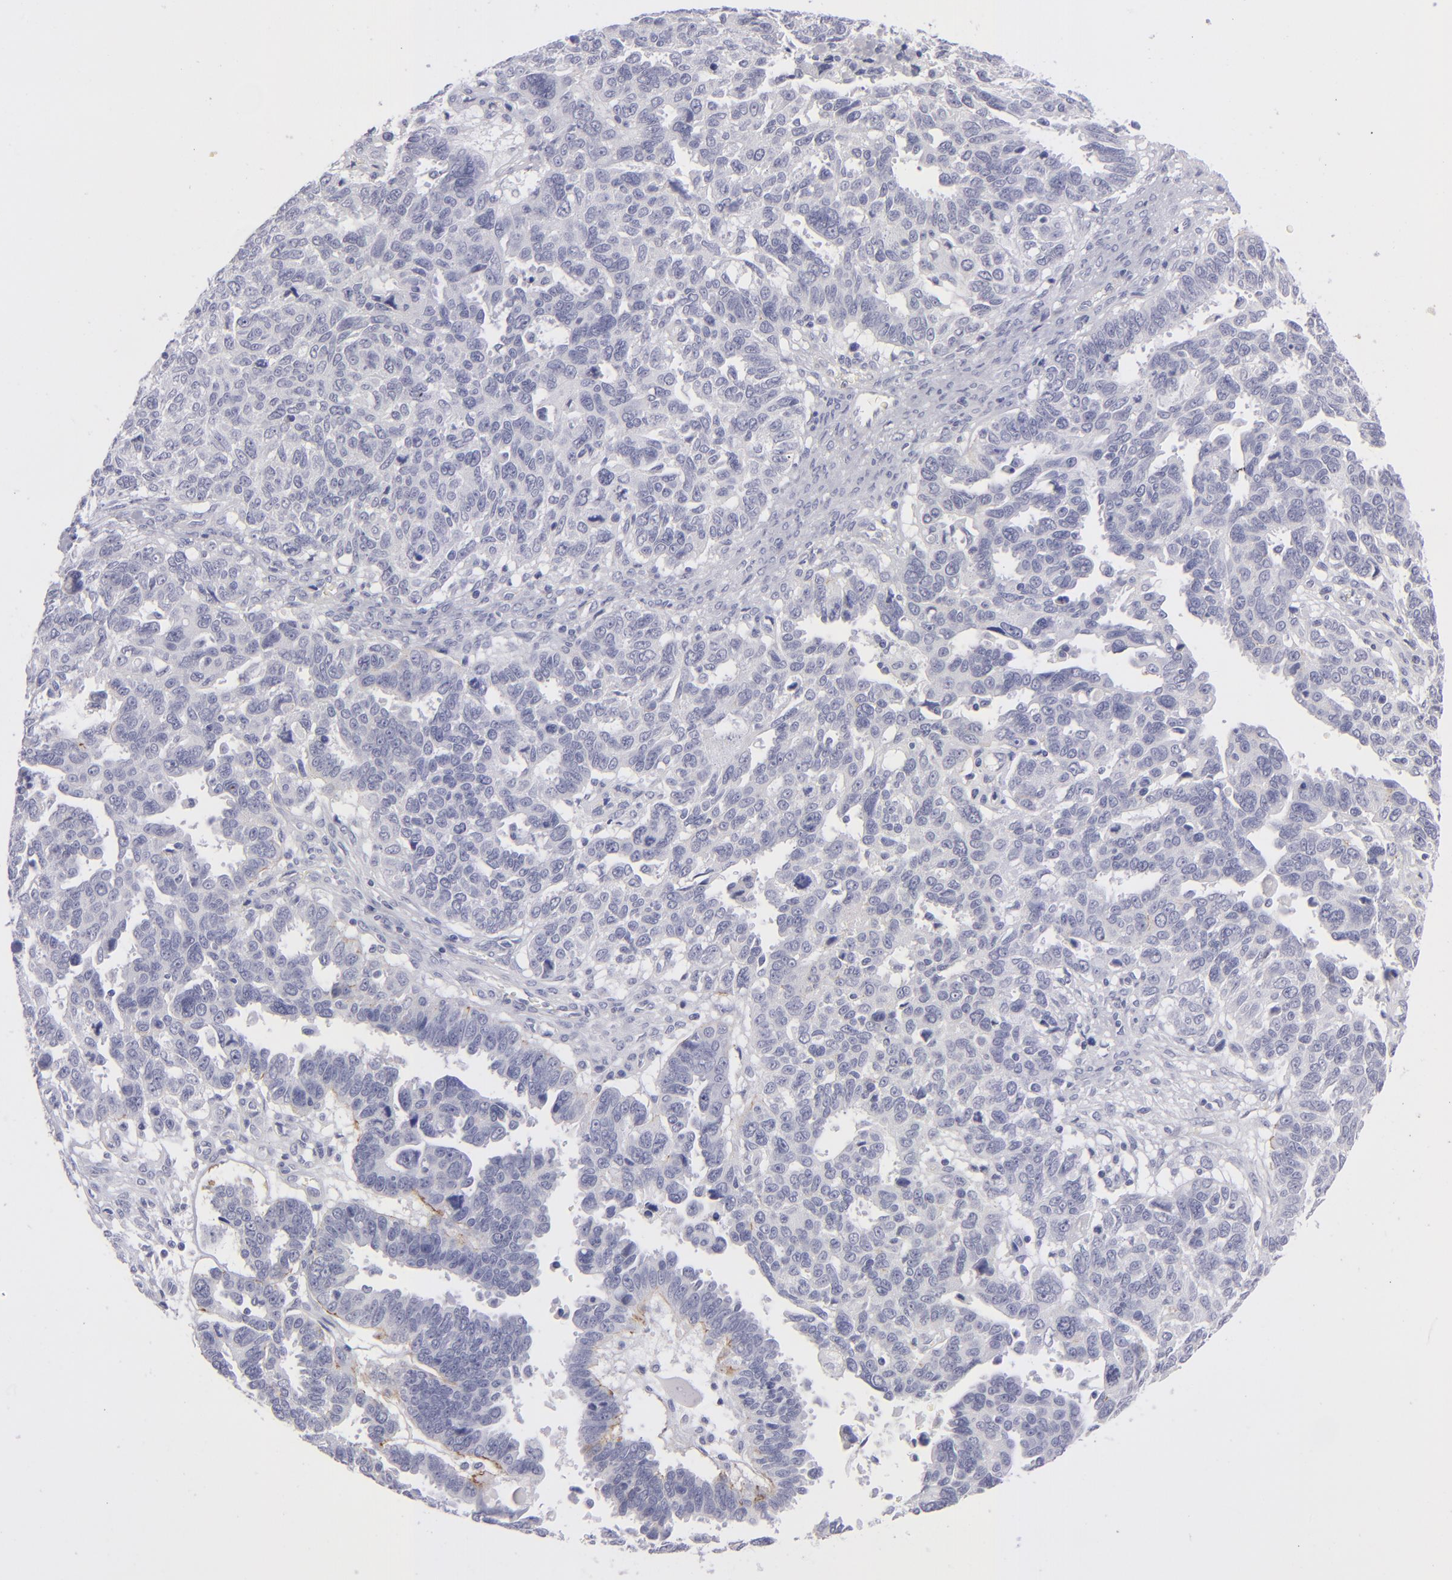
{"staining": {"intensity": "negative", "quantity": "none", "location": "none"}, "tissue": "ovarian cancer", "cell_type": "Tumor cells", "image_type": "cancer", "snomed": [{"axis": "morphology", "description": "Carcinoma, endometroid"}, {"axis": "morphology", "description": "Cystadenocarcinoma, serous, NOS"}, {"axis": "topography", "description": "Ovary"}], "caption": "Human endometroid carcinoma (ovarian) stained for a protein using IHC shows no staining in tumor cells.", "gene": "ITGB4", "patient": {"sex": "female", "age": 45}}